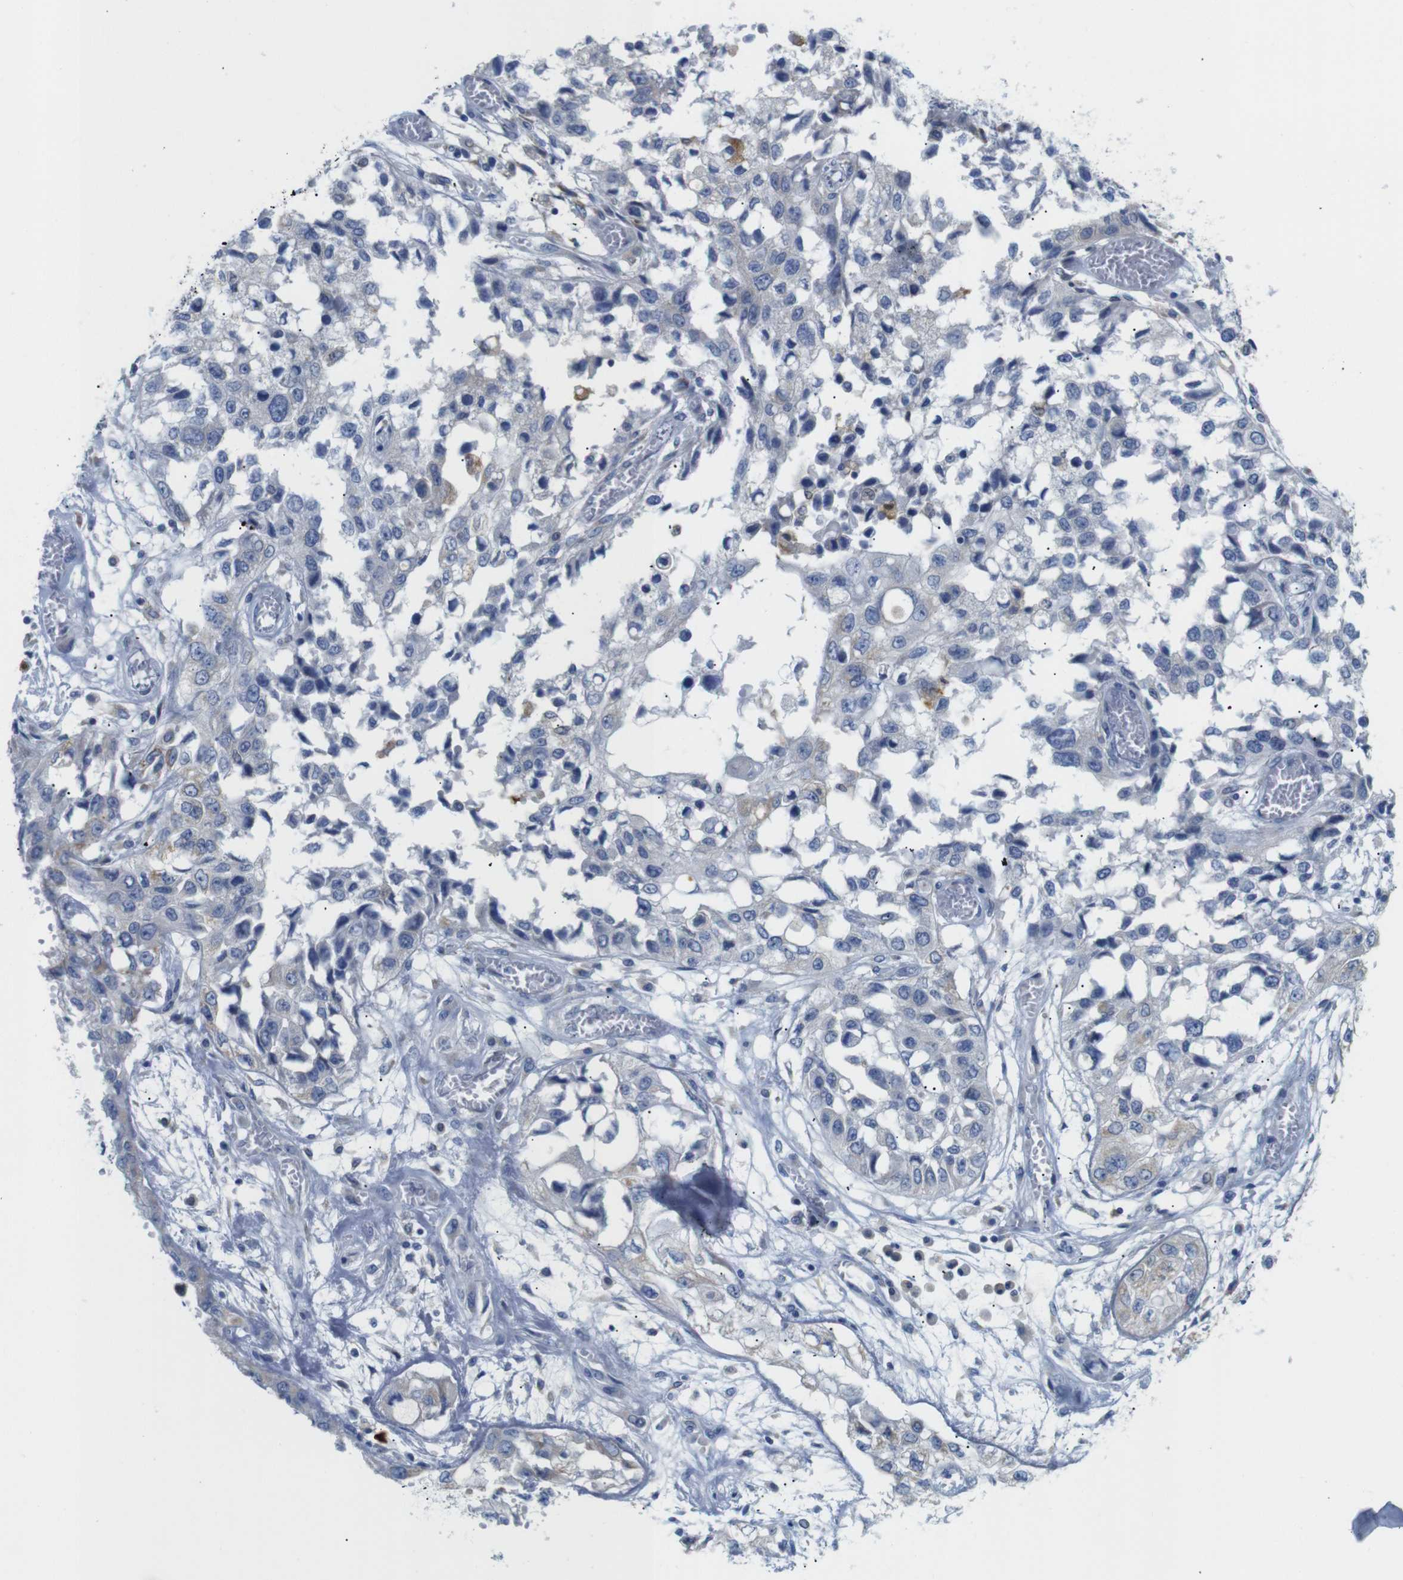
{"staining": {"intensity": "negative", "quantity": "none", "location": "none"}, "tissue": "lung cancer", "cell_type": "Tumor cells", "image_type": "cancer", "snomed": [{"axis": "morphology", "description": "Squamous cell carcinoma, NOS"}, {"axis": "topography", "description": "Lung"}], "caption": "Immunohistochemistry image of neoplastic tissue: human squamous cell carcinoma (lung) stained with DAB (3,3'-diaminobenzidine) demonstrates no significant protein positivity in tumor cells.", "gene": "NEBL", "patient": {"sex": "male", "age": 71}}